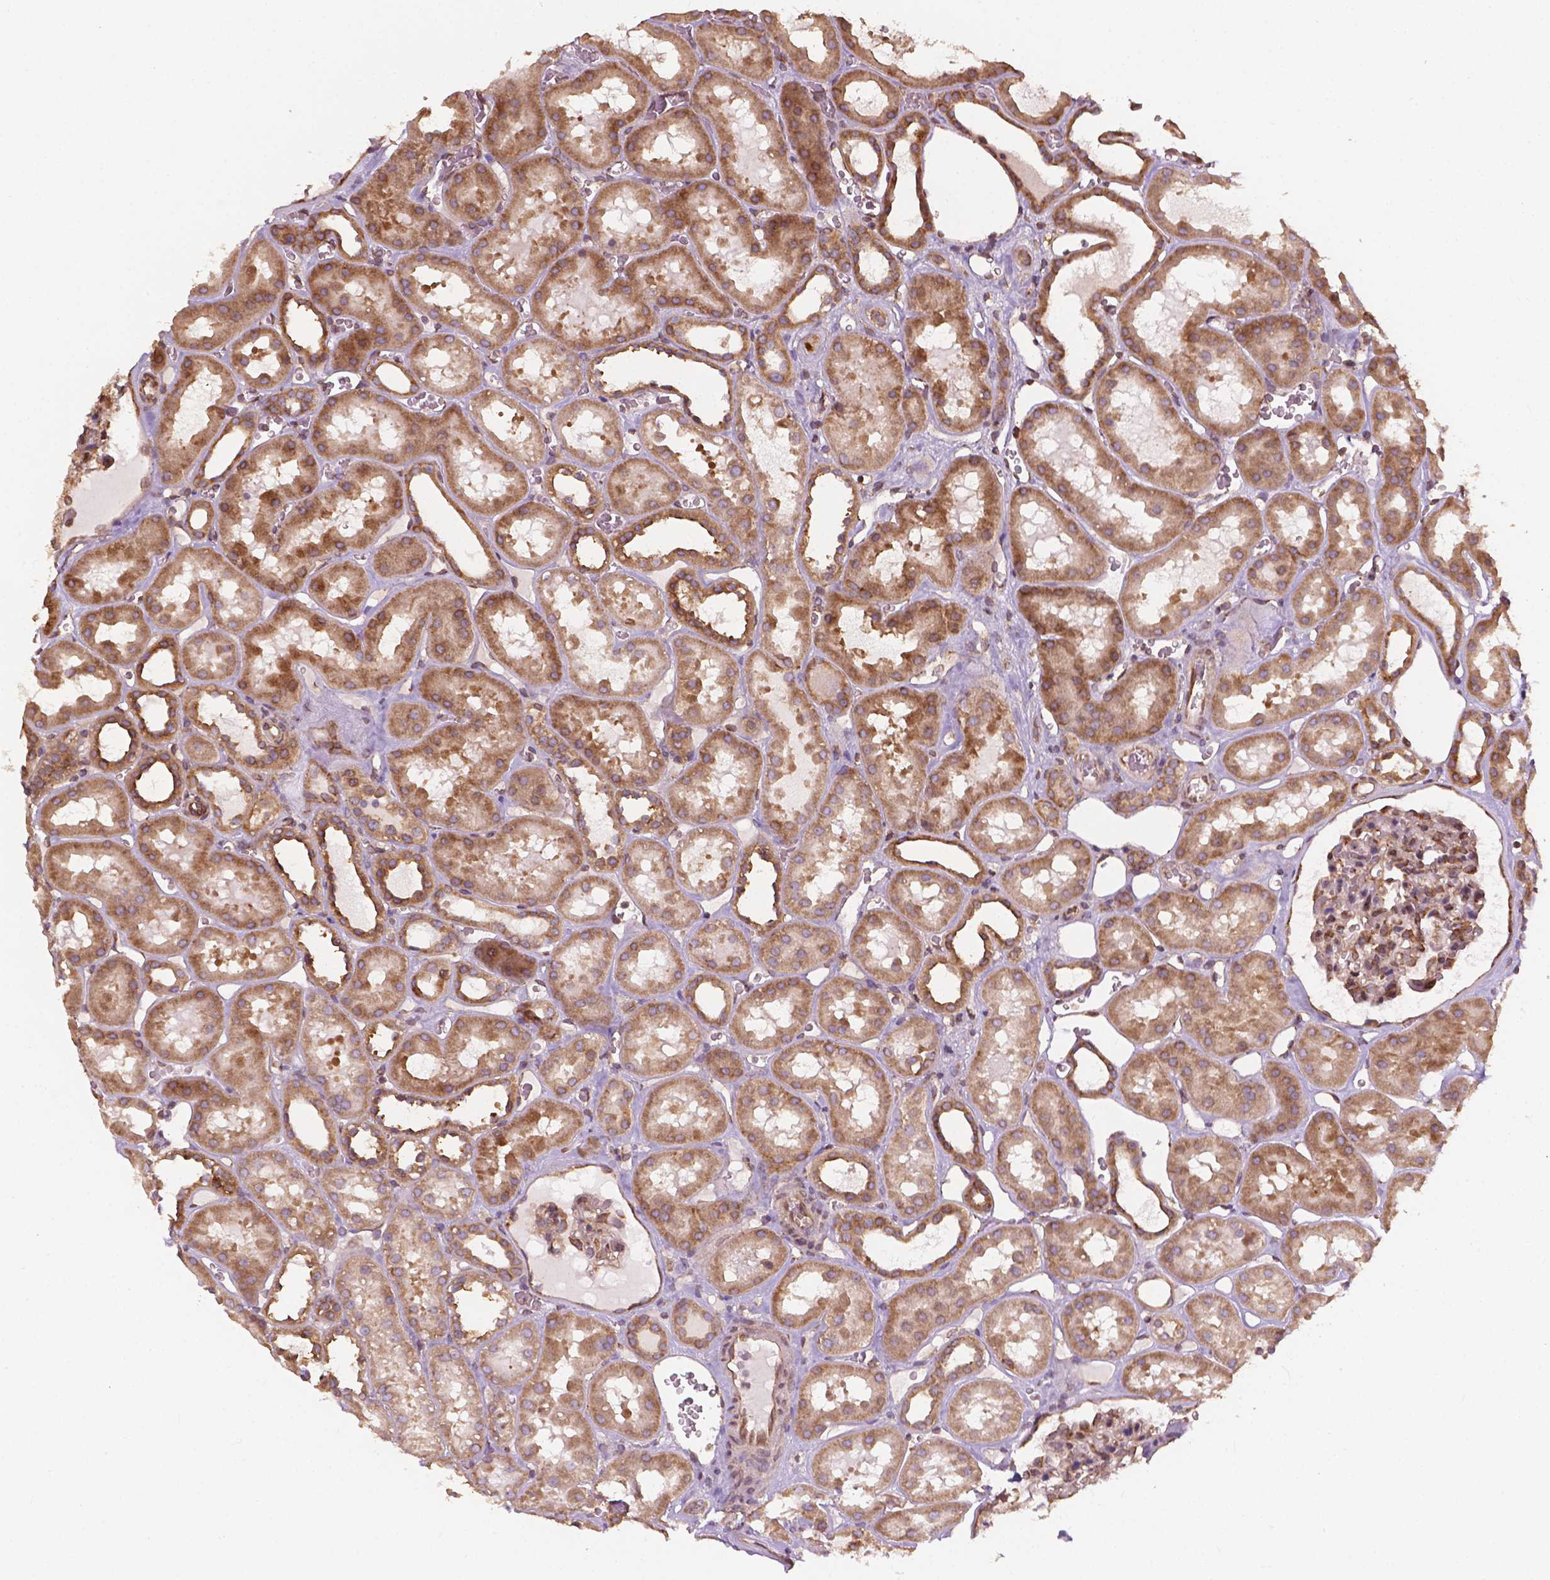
{"staining": {"intensity": "moderate", "quantity": ">75%", "location": "cytoplasmic/membranous"}, "tissue": "kidney", "cell_type": "Cells in glomeruli", "image_type": "normal", "snomed": [{"axis": "morphology", "description": "Normal tissue, NOS"}, {"axis": "topography", "description": "Kidney"}], "caption": "A micrograph of human kidney stained for a protein displays moderate cytoplasmic/membranous brown staining in cells in glomeruli.", "gene": "G3BP1", "patient": {"sex": "female", "age": 41}}